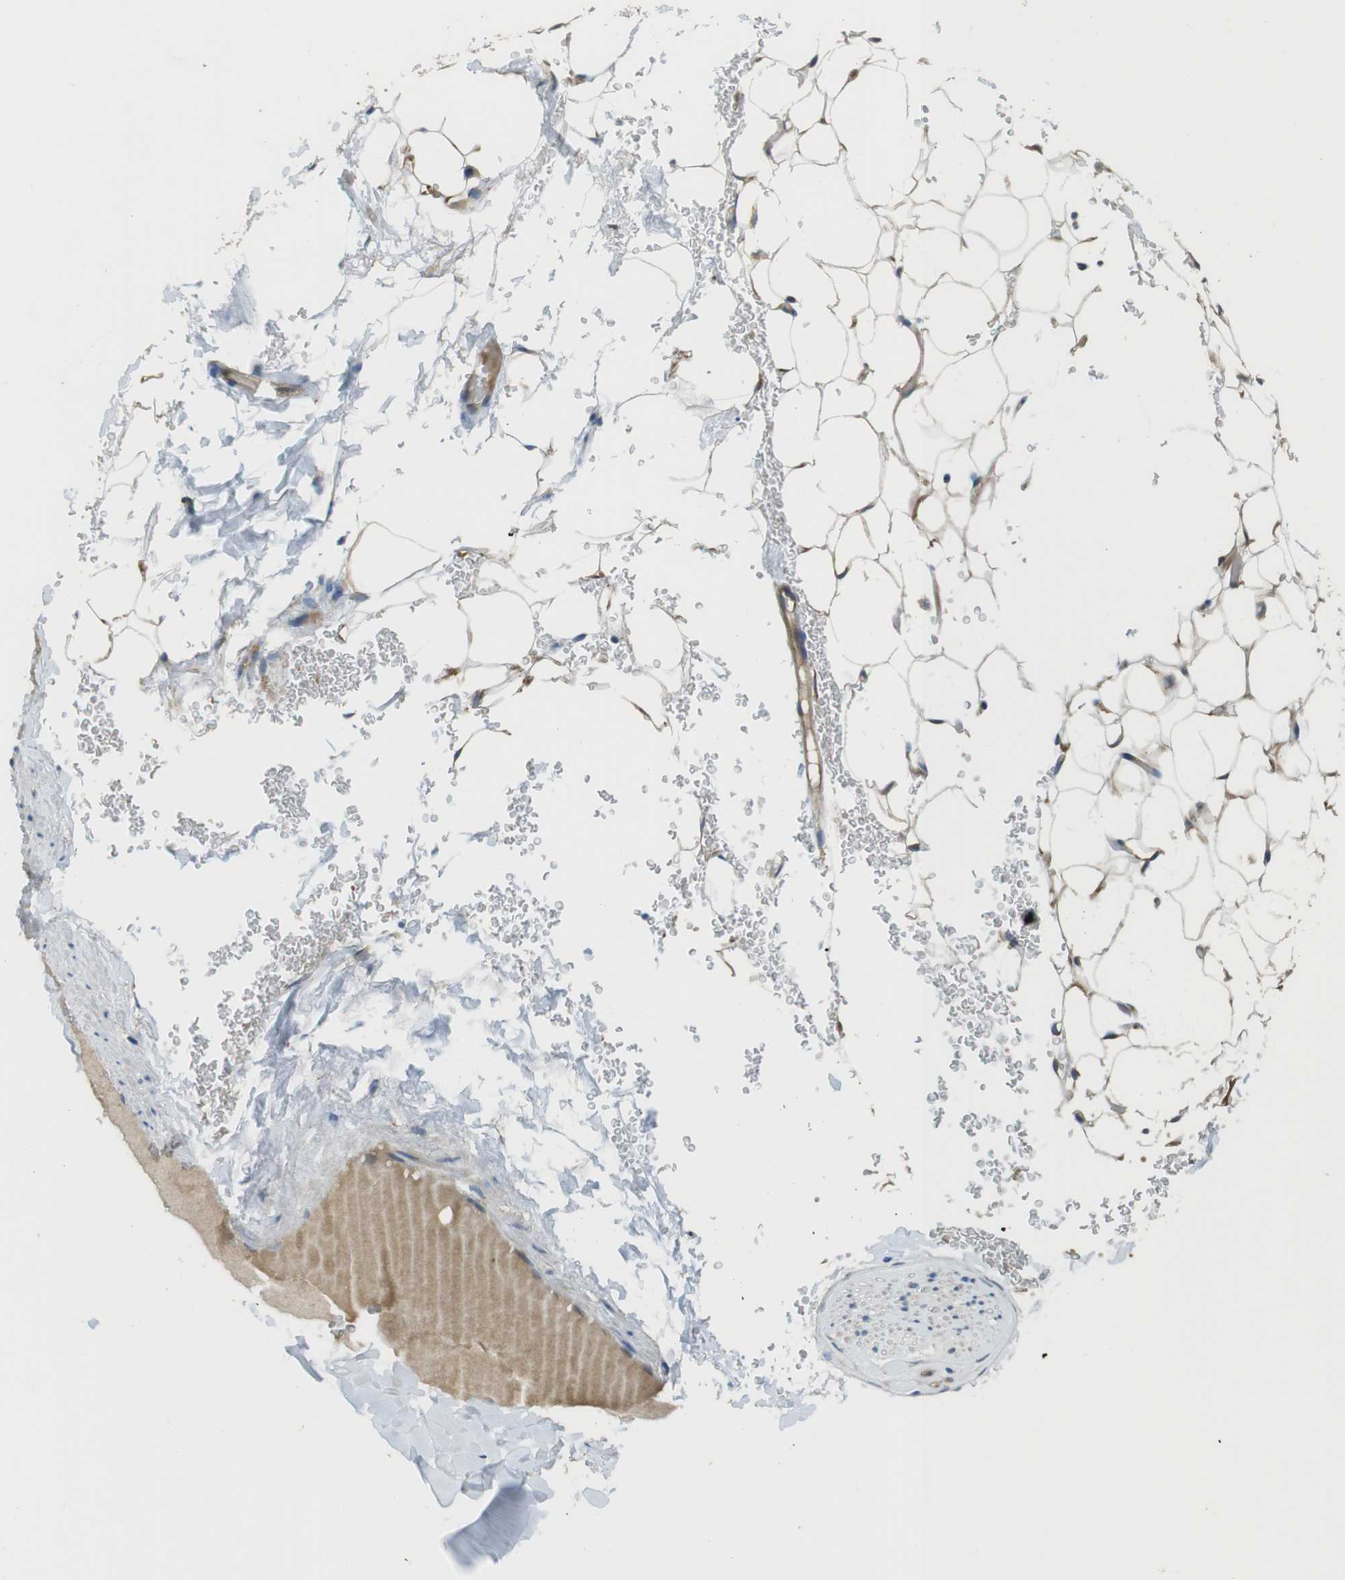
{"staining": {"intensity": "weak", "quantity": "25%-75%", "location": "cytoplasmic/membranous"}, "tissue": "adipose tissue", "cell_type": "Adipocytes", "image_type": "normal", "snomed": [{"axis": "morphology", "description": "Normal tissue, NOS"}, {"axis": "topography", "description": "Peripheral nerve tissue"}], "caption": "A high-resolution histopathology image shows IHC staining of normal adipose tissue, which demonstrates weak cytoplasmic/membranous staining in about 25%-75% of adipocytes.", "gene": "ABHD15", "patient": {"sex": "male", "age": 70}}